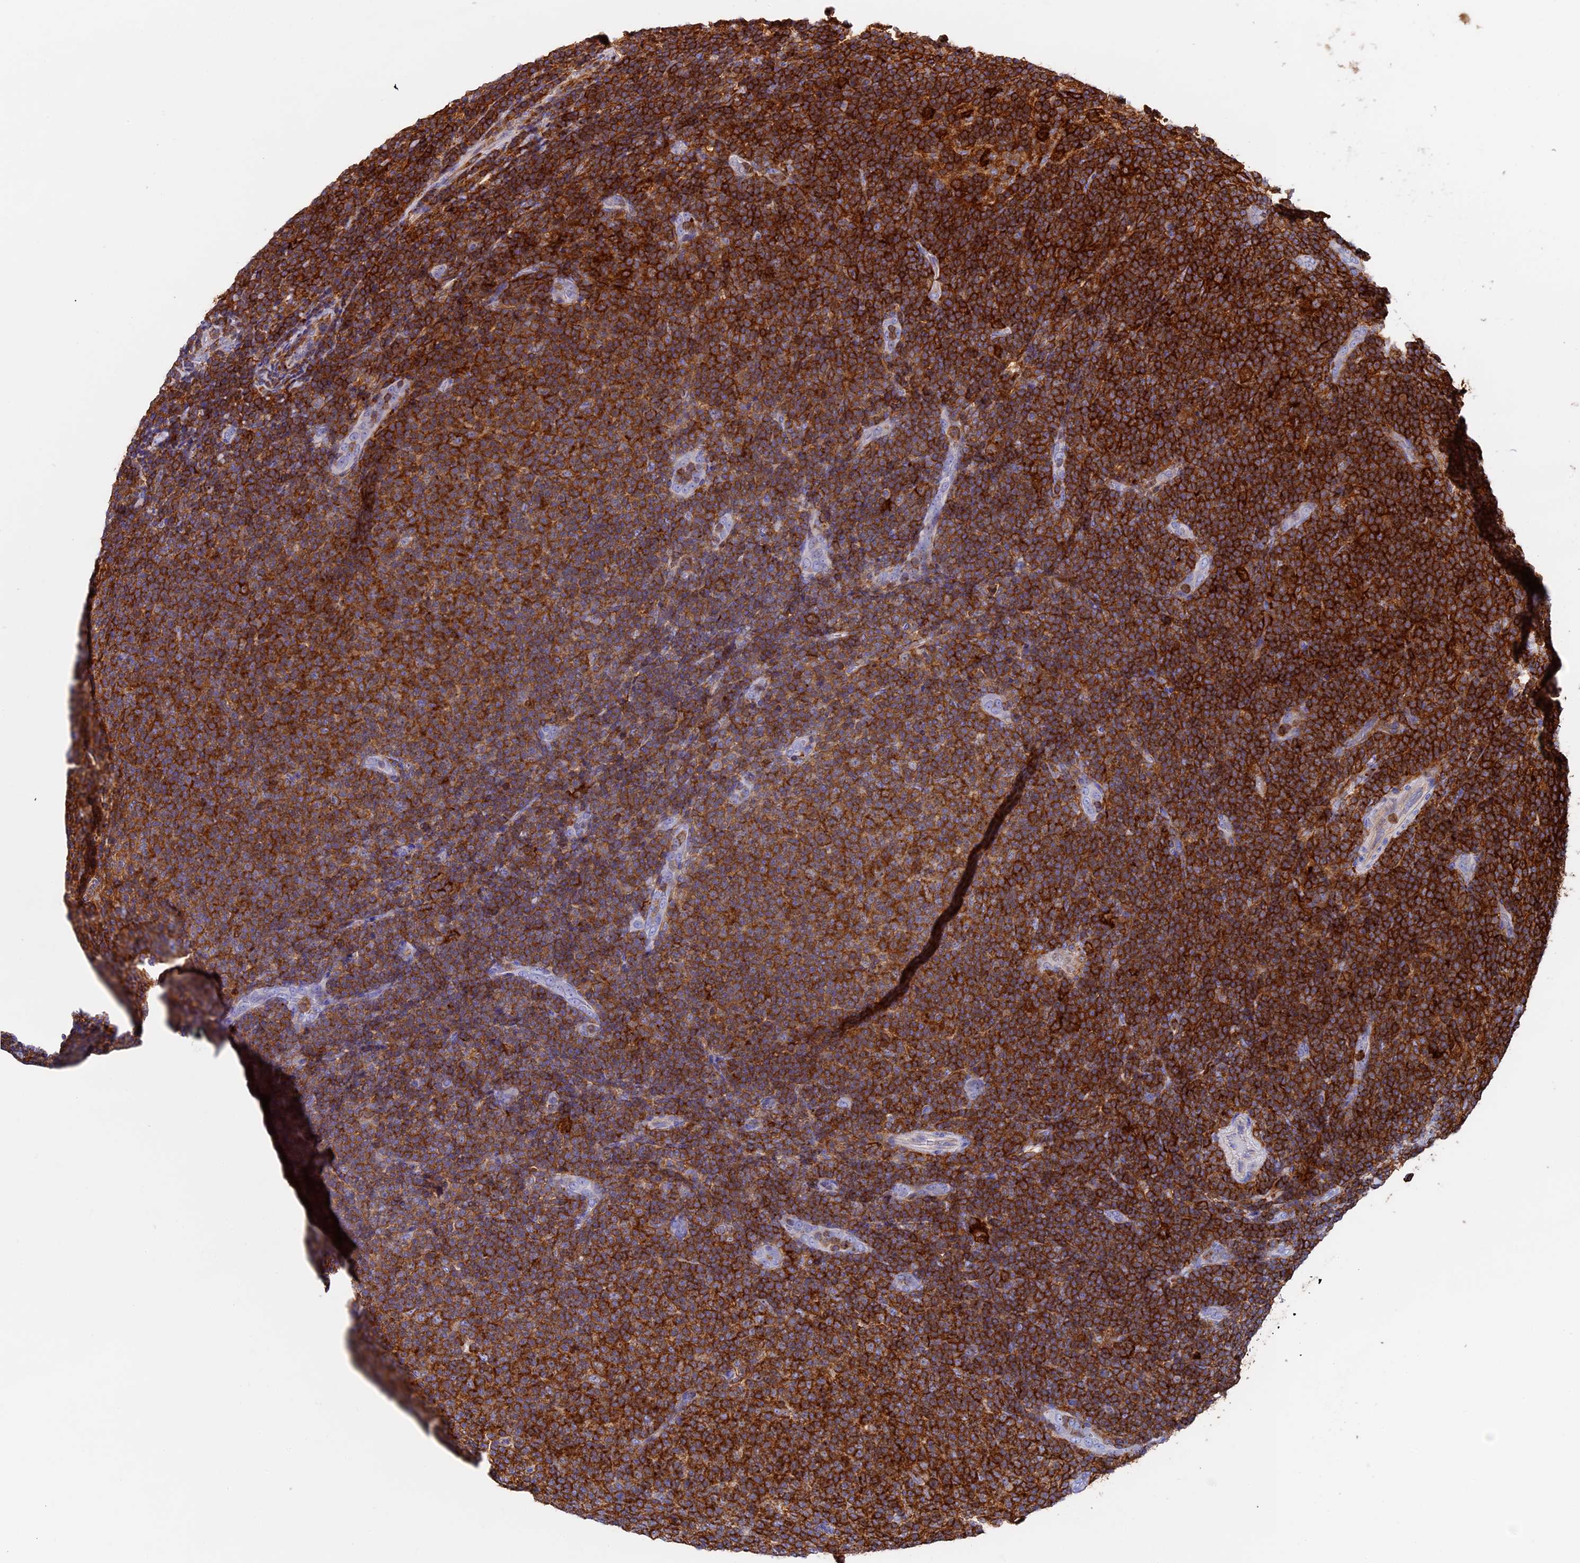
{"staining": {"intensity": "strong", "quantity": "25%-75%", "location": "cytoplasmic/membranous"}, "tissue": "lymphoma", "cell_type": "Tumor cells", "image_type": "cancer", "snomed": [{"axis": "morphology", "description": "Malignant lymphoma, non-Hodgkin's type, Low grade"}, {"axis": "topography", "description": "Lymph node"}], "caption": "Lymphoma tissue reveals strong cytoplasmic/membranous expression in about 25%-75% of tumor cells Nuclei are stained in blue.", "gene": "ADAT1", "patient": {"sex": "male", "age": 66}}